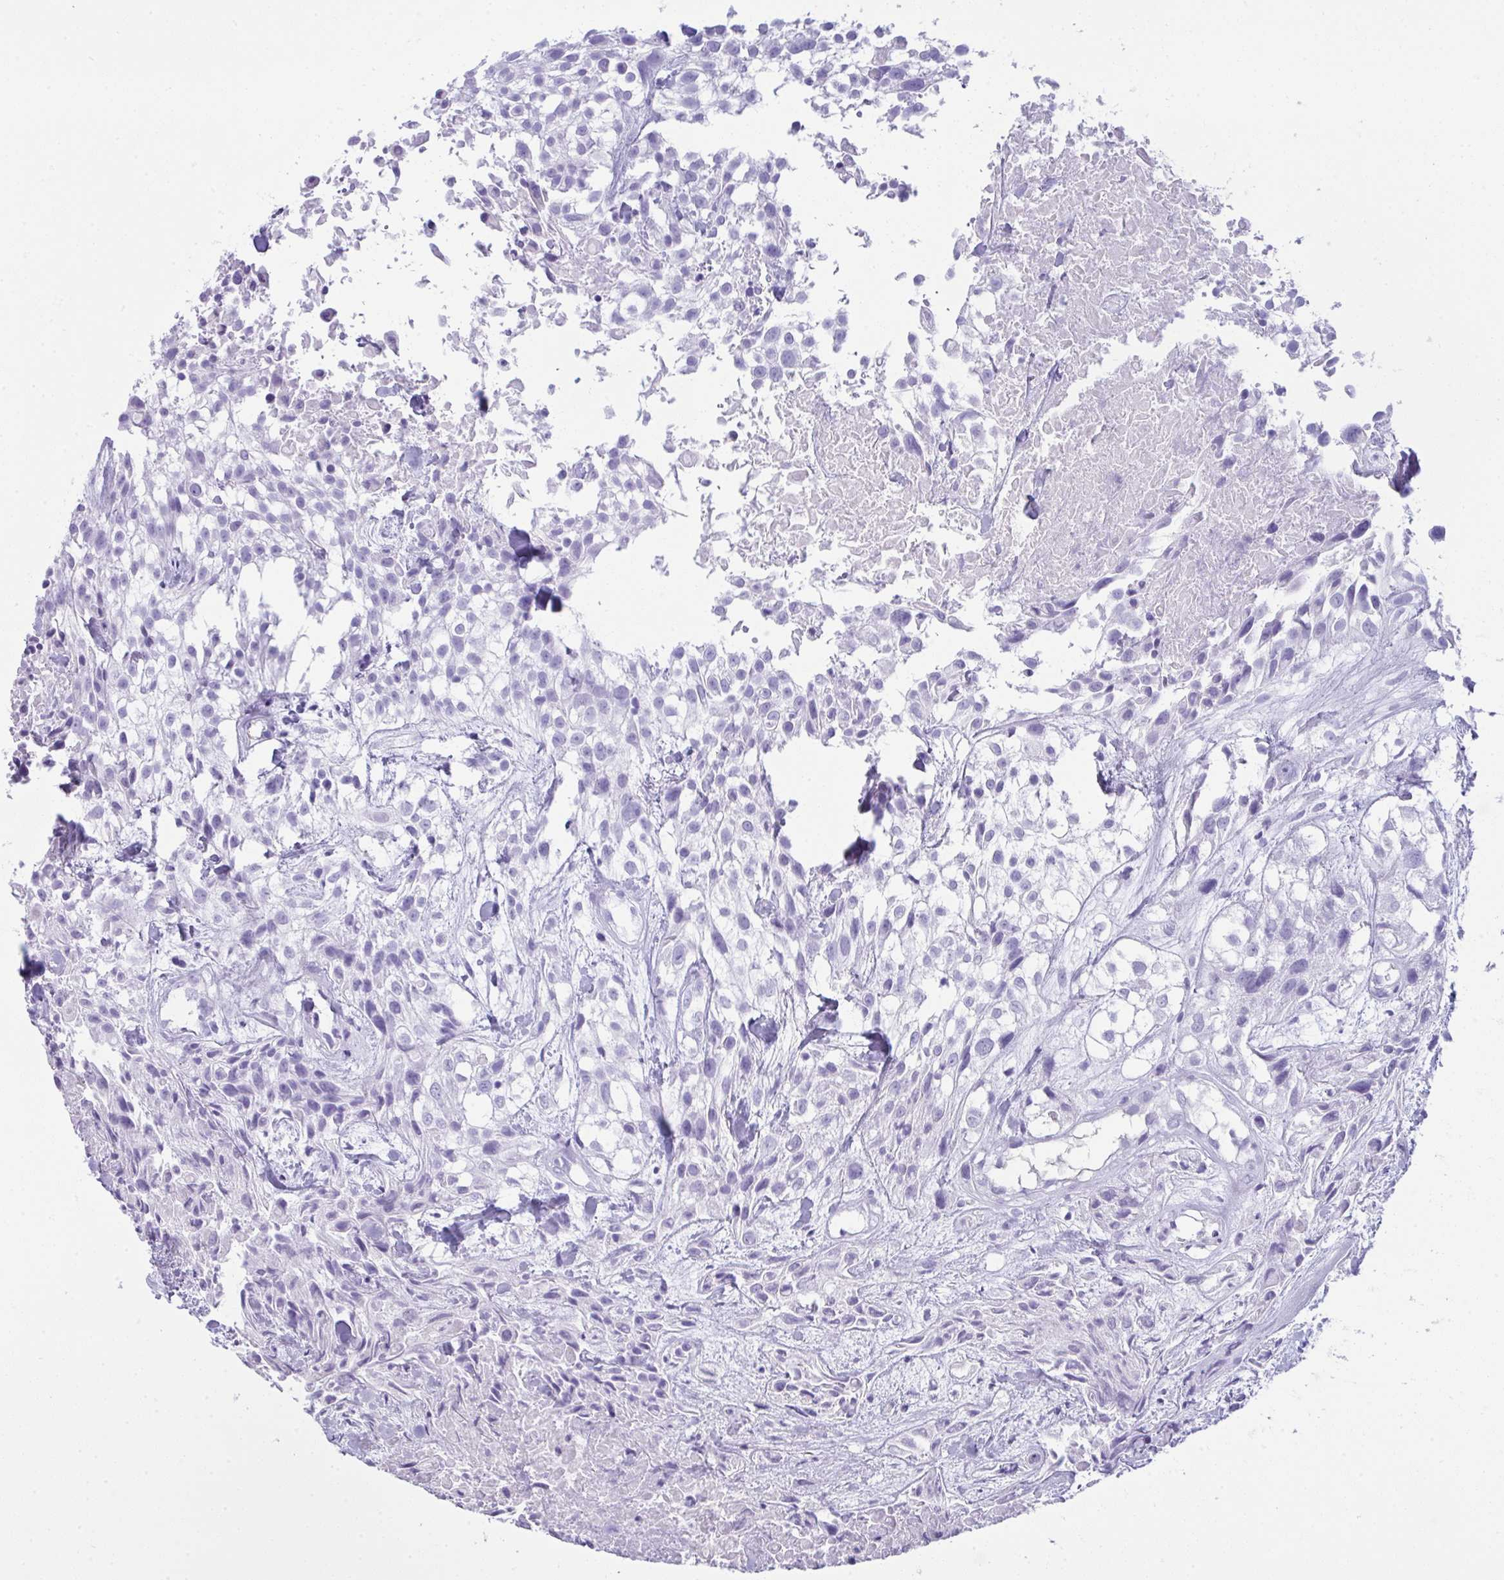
{"staining": {"intensity": "negative", "quantity": "none", "location": "none"}, "tissue": "urothelial cancer", "cell_type": "Tumor cells", "image_type": "cancer", "snomed": [{"axis": "morphology", "description": "Urothelial carcinoma, High grade"}, {"axis": "topography", "description": "Urinary bladder"}], "caption": "High power microscopy image of an IHC image of urothelial cancer, revealing no significant expression in tumor cells.", "gene": "JCHAIN", "patient": {"sex": "male", "age": 56}}